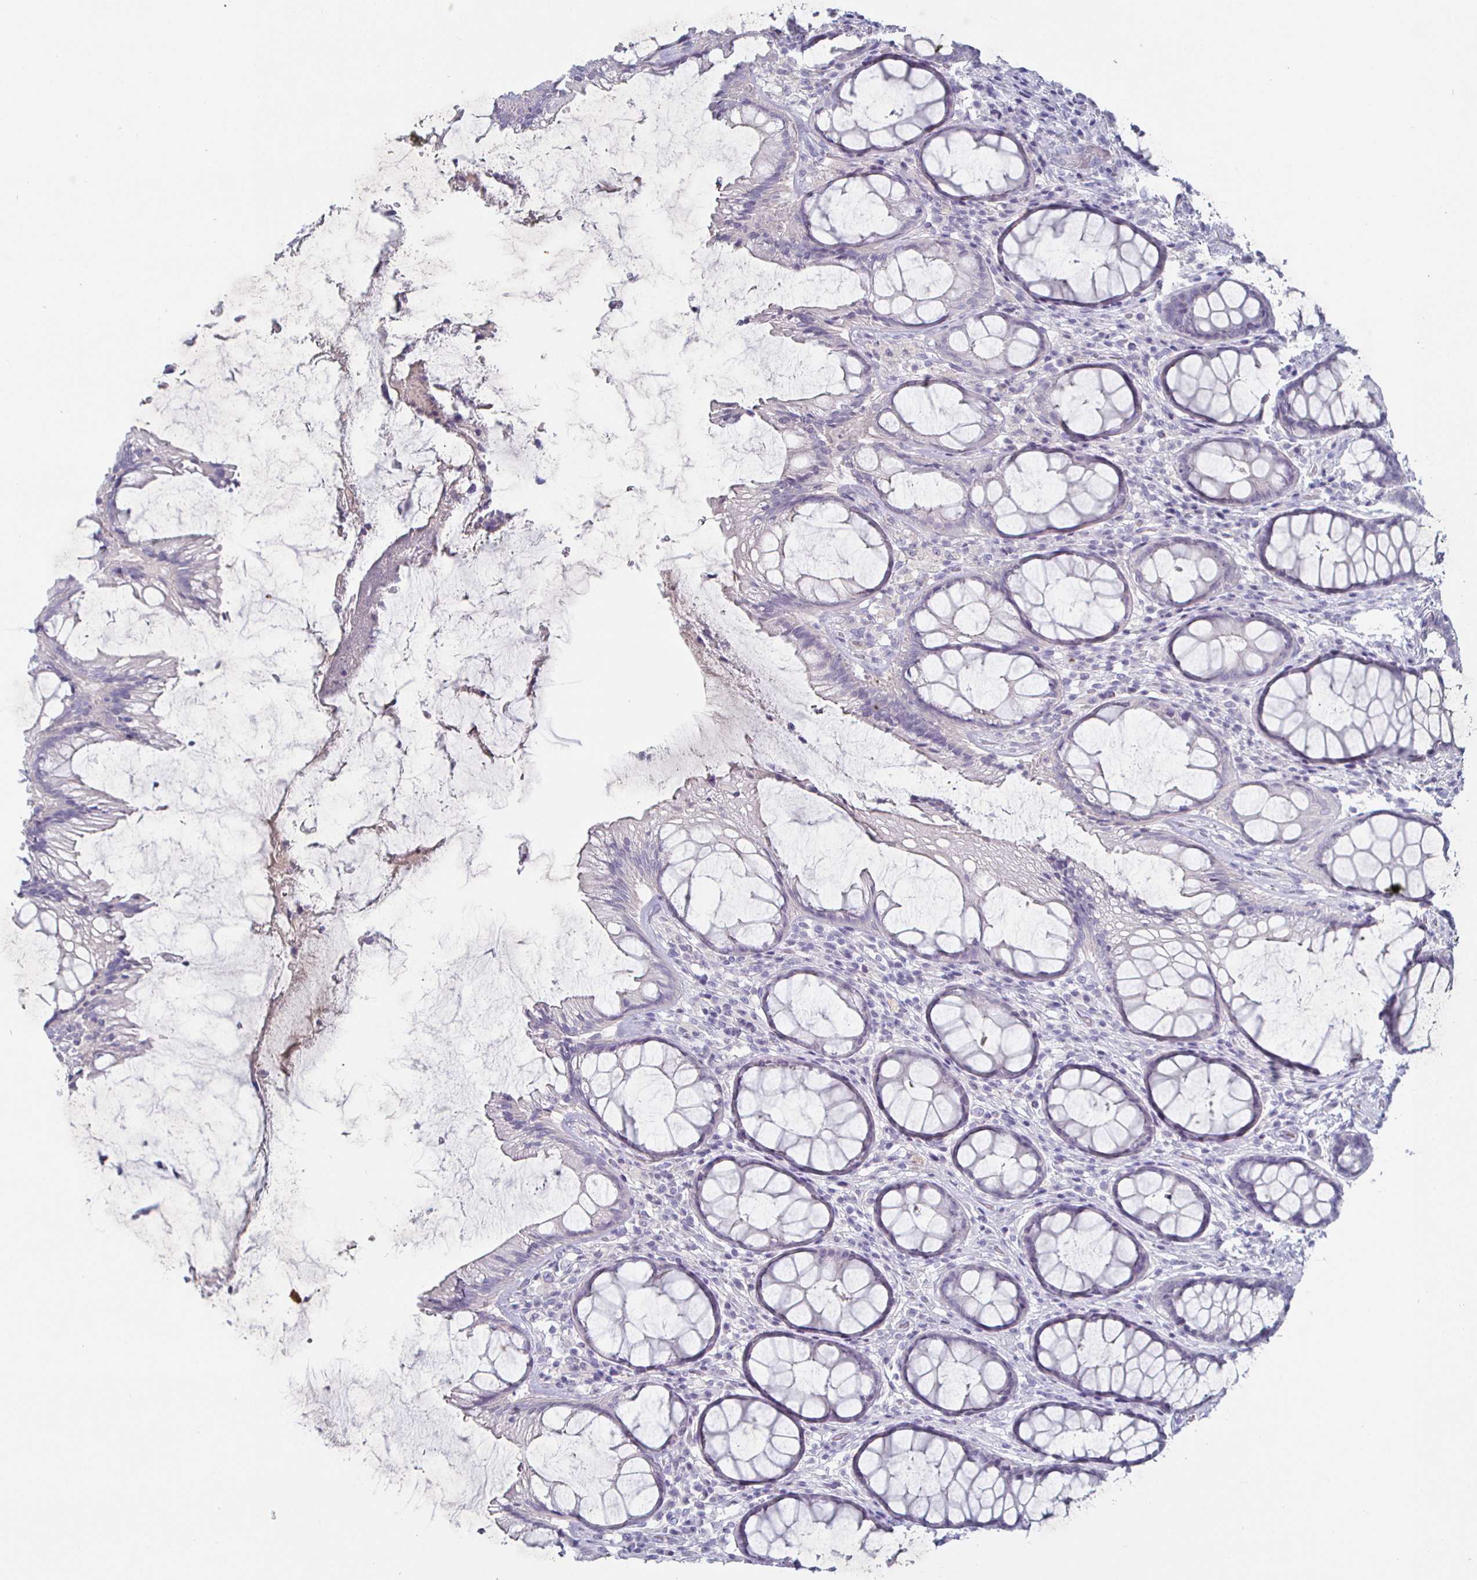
{"staining": {"intensity": "negative", "quantity": "none", "location": "none"}, "tissue": "rectum", "cell_type": "Glandular cells", "image_type": "normal", "snomed": [{"axis": "morphology", "description": "Normal tissue, NOS"}, {"axis": "topography", "description": "Rectum"}], "caption": "Immunohistochemical staining of benign rectum shows no significant positivity in glandular cells. (DAB (3,3'-diaminobenzidine) IHC with hematoxylin counter stain).", "gene": "ENPP1", "patient": {"sex": "male", "age": 72}}